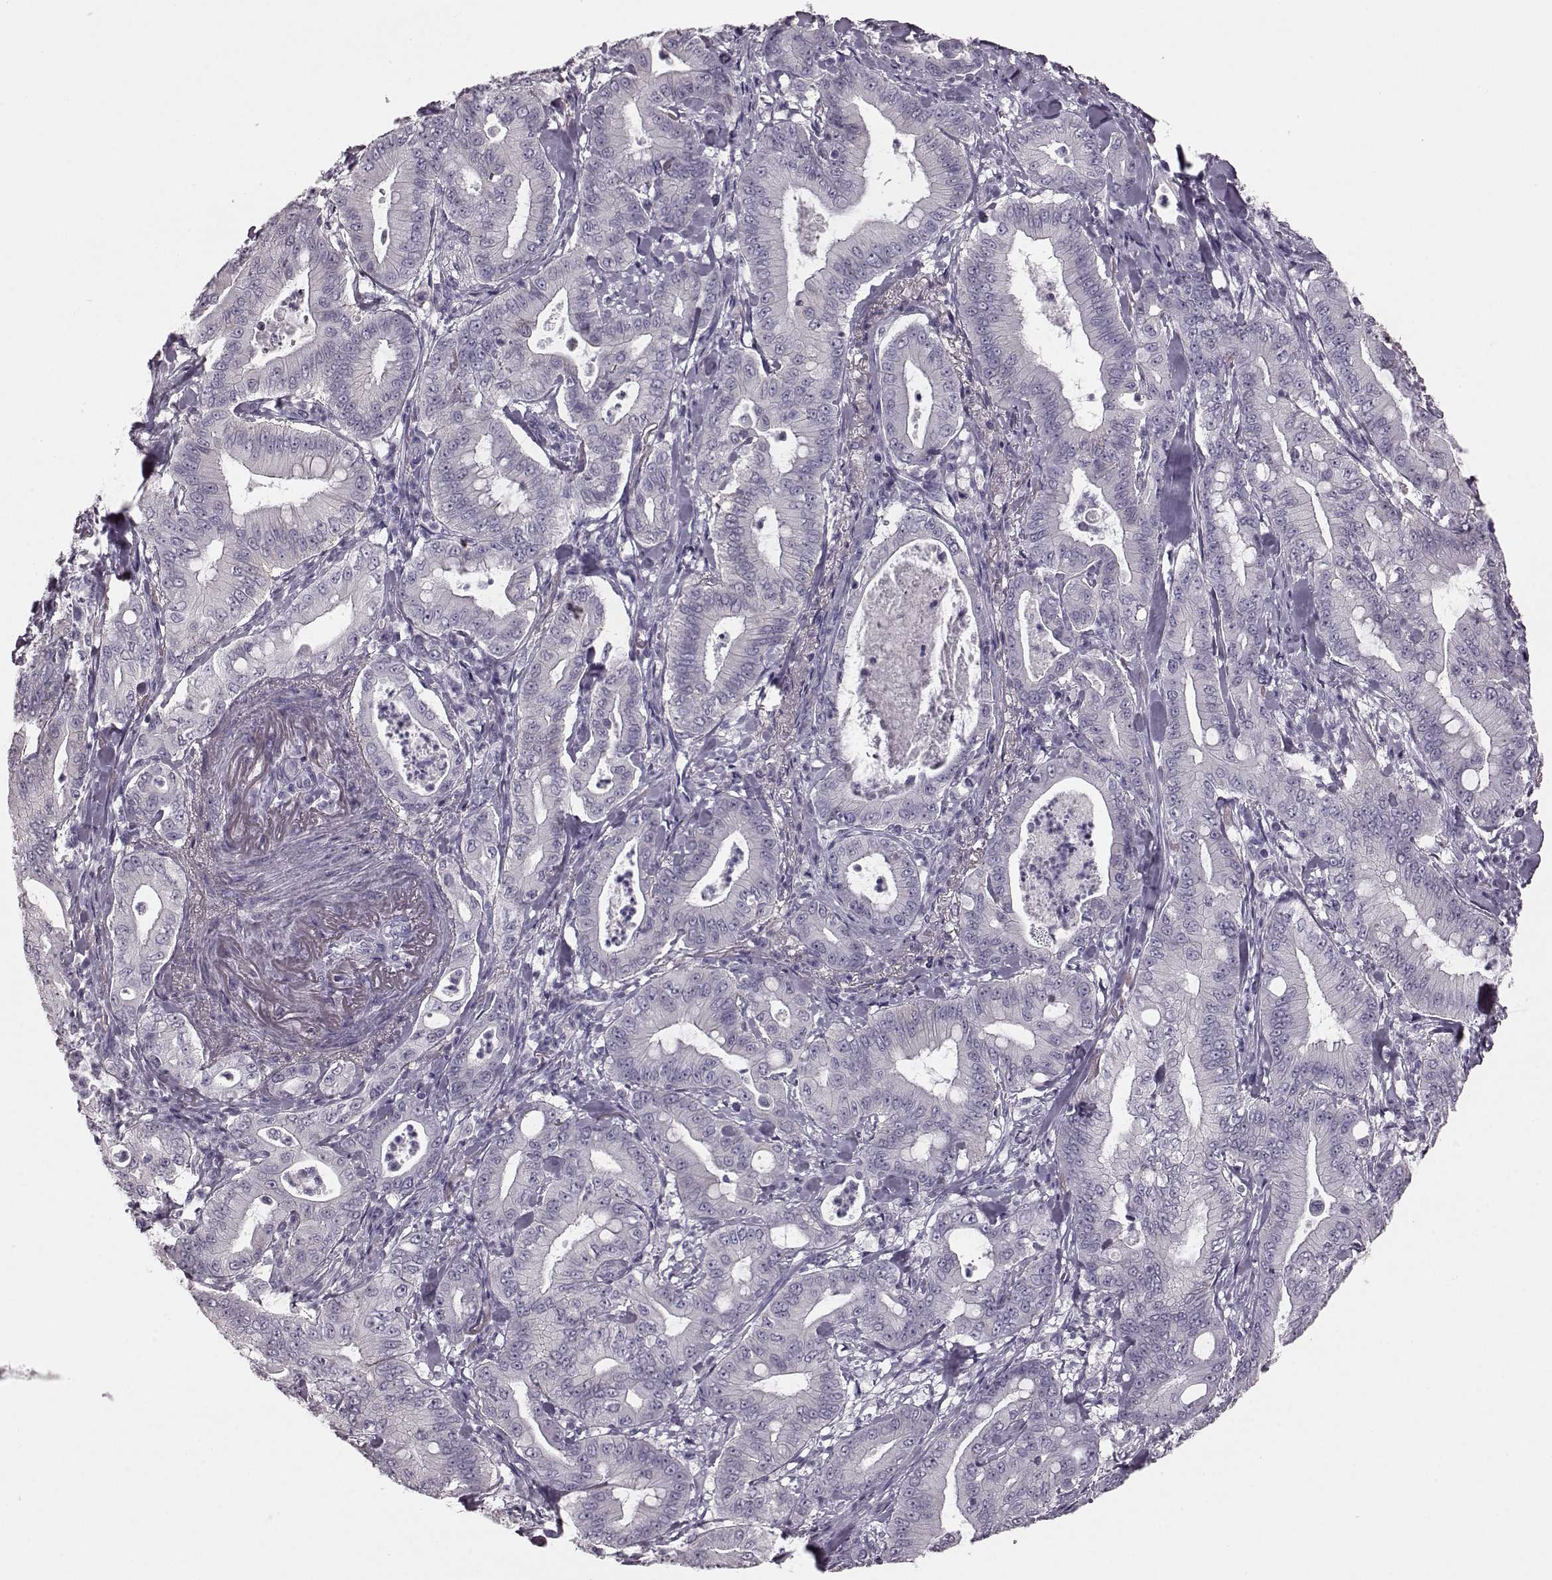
{"staining": {"intensity": "negative", "quantity": "none", "location": "none"}, "tissue": "pancreatic cancer", "cell_type": "Tumor cells", "image_type": "cancer", "snomed": [{"axis": "morphology", "description": "Adenocarcinoma, NOS"}, {"axis": "topography", "description": "Pancreas"}], "caption": "The IHC photomicrograph has no significant positivity in tumor cells of adenocarcinoma (pancreatic) tissue.", "gene": "CRYBA2", "patient": {"sex": "male", "age": 71}}